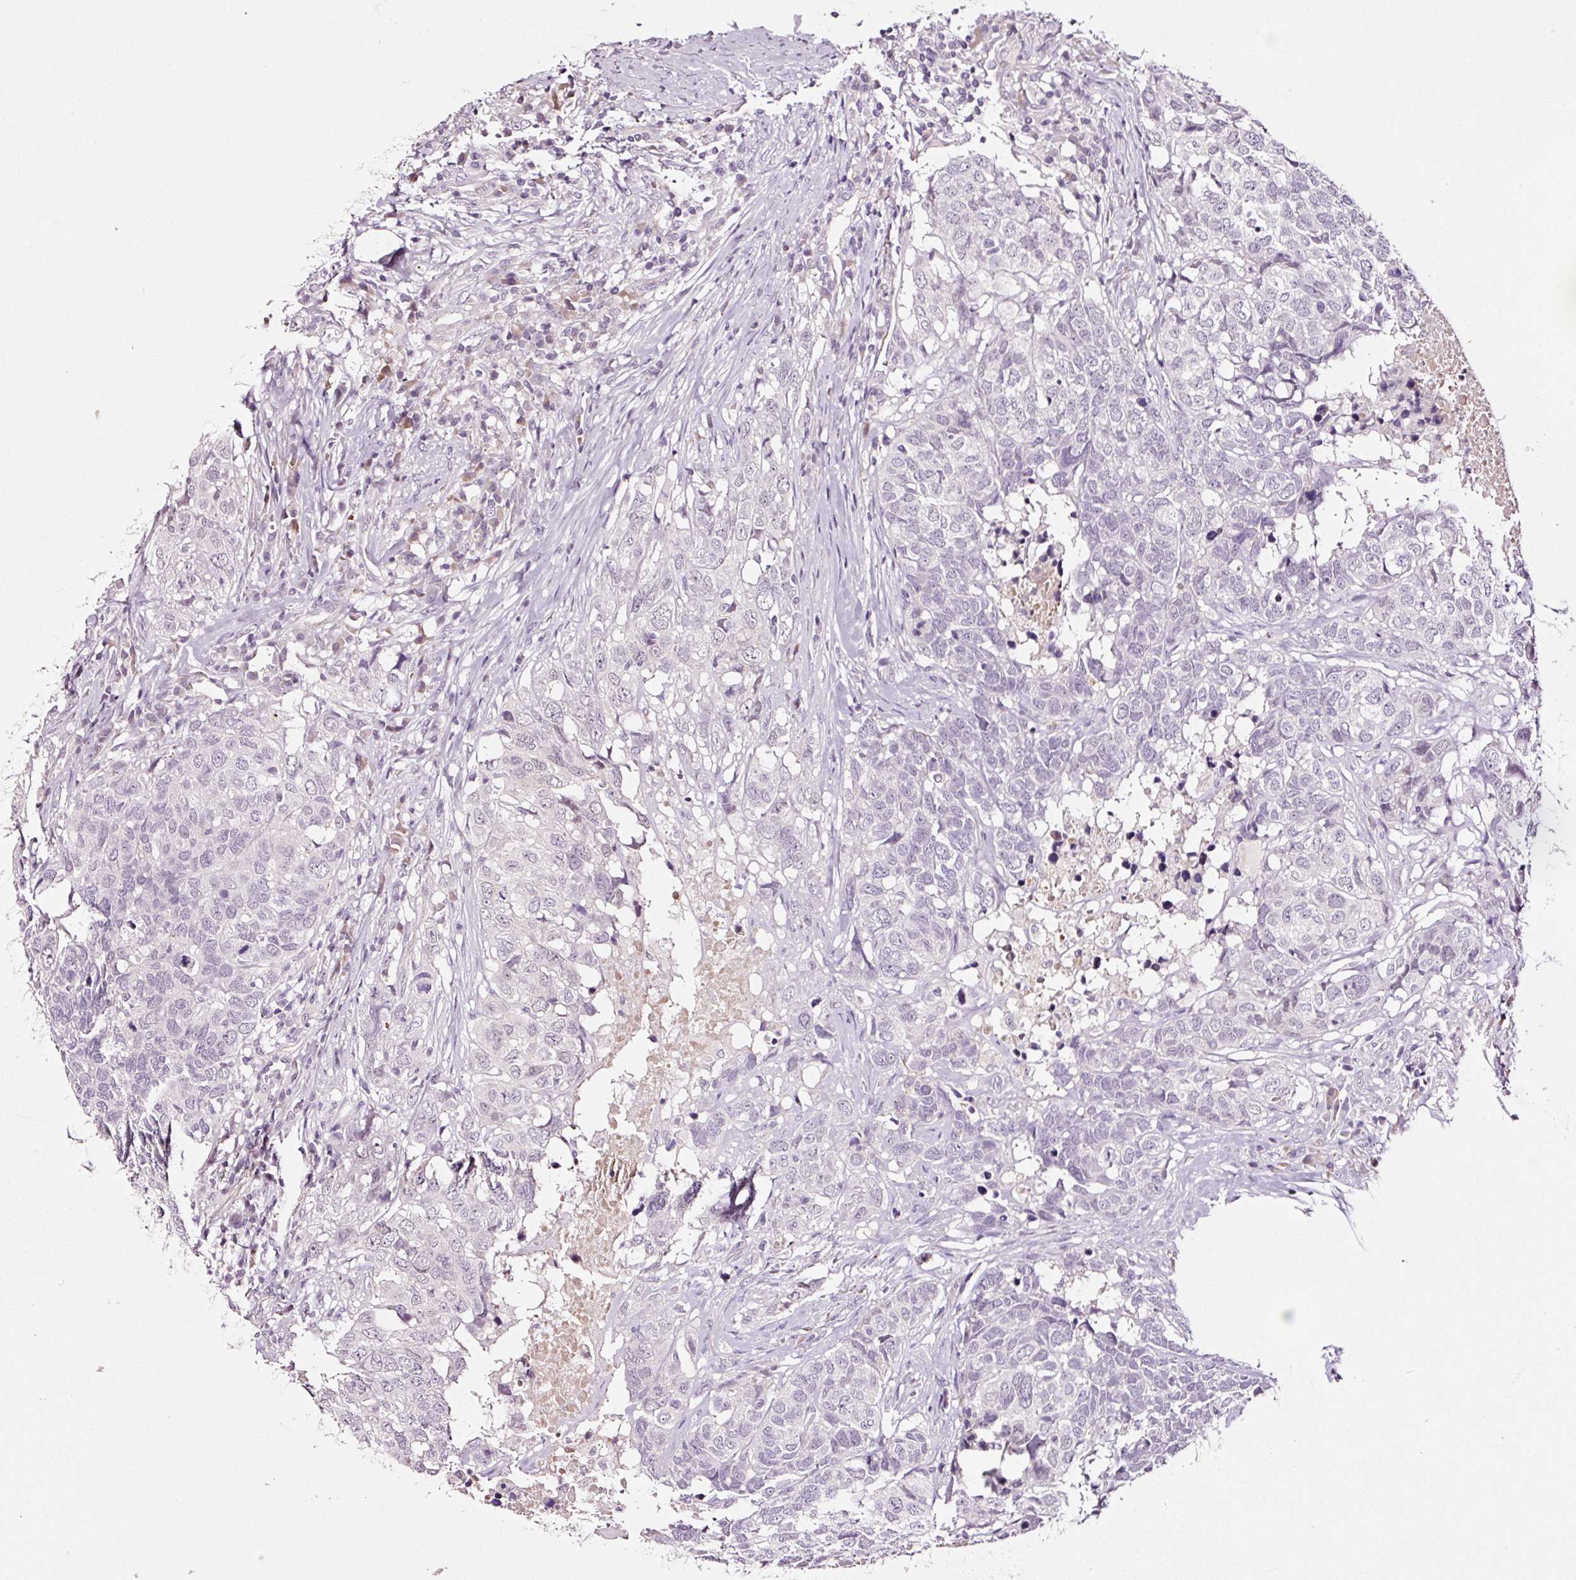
{"staining": {"intensity": "negative", "quantity": "none", "location": "none"}, "tissue": "head and neck cancer", "cell_type": "Tumor cells", "image_type": "cancer", "snomed": [{"axis": "morphology", "description": "Squamous cell carcinoma, NOS"}, {"axis": "topography", "description": "Head-Neck"}], "caption": "Photomicrograph shows no protein expression in tumor cells of head and neck cancer (squamous cell carcinoma) tissue. (IHC, brightfield microscopy, high magnification).", "gene": "ABCB4", "patient": {"sex": "male", "age": 66}}